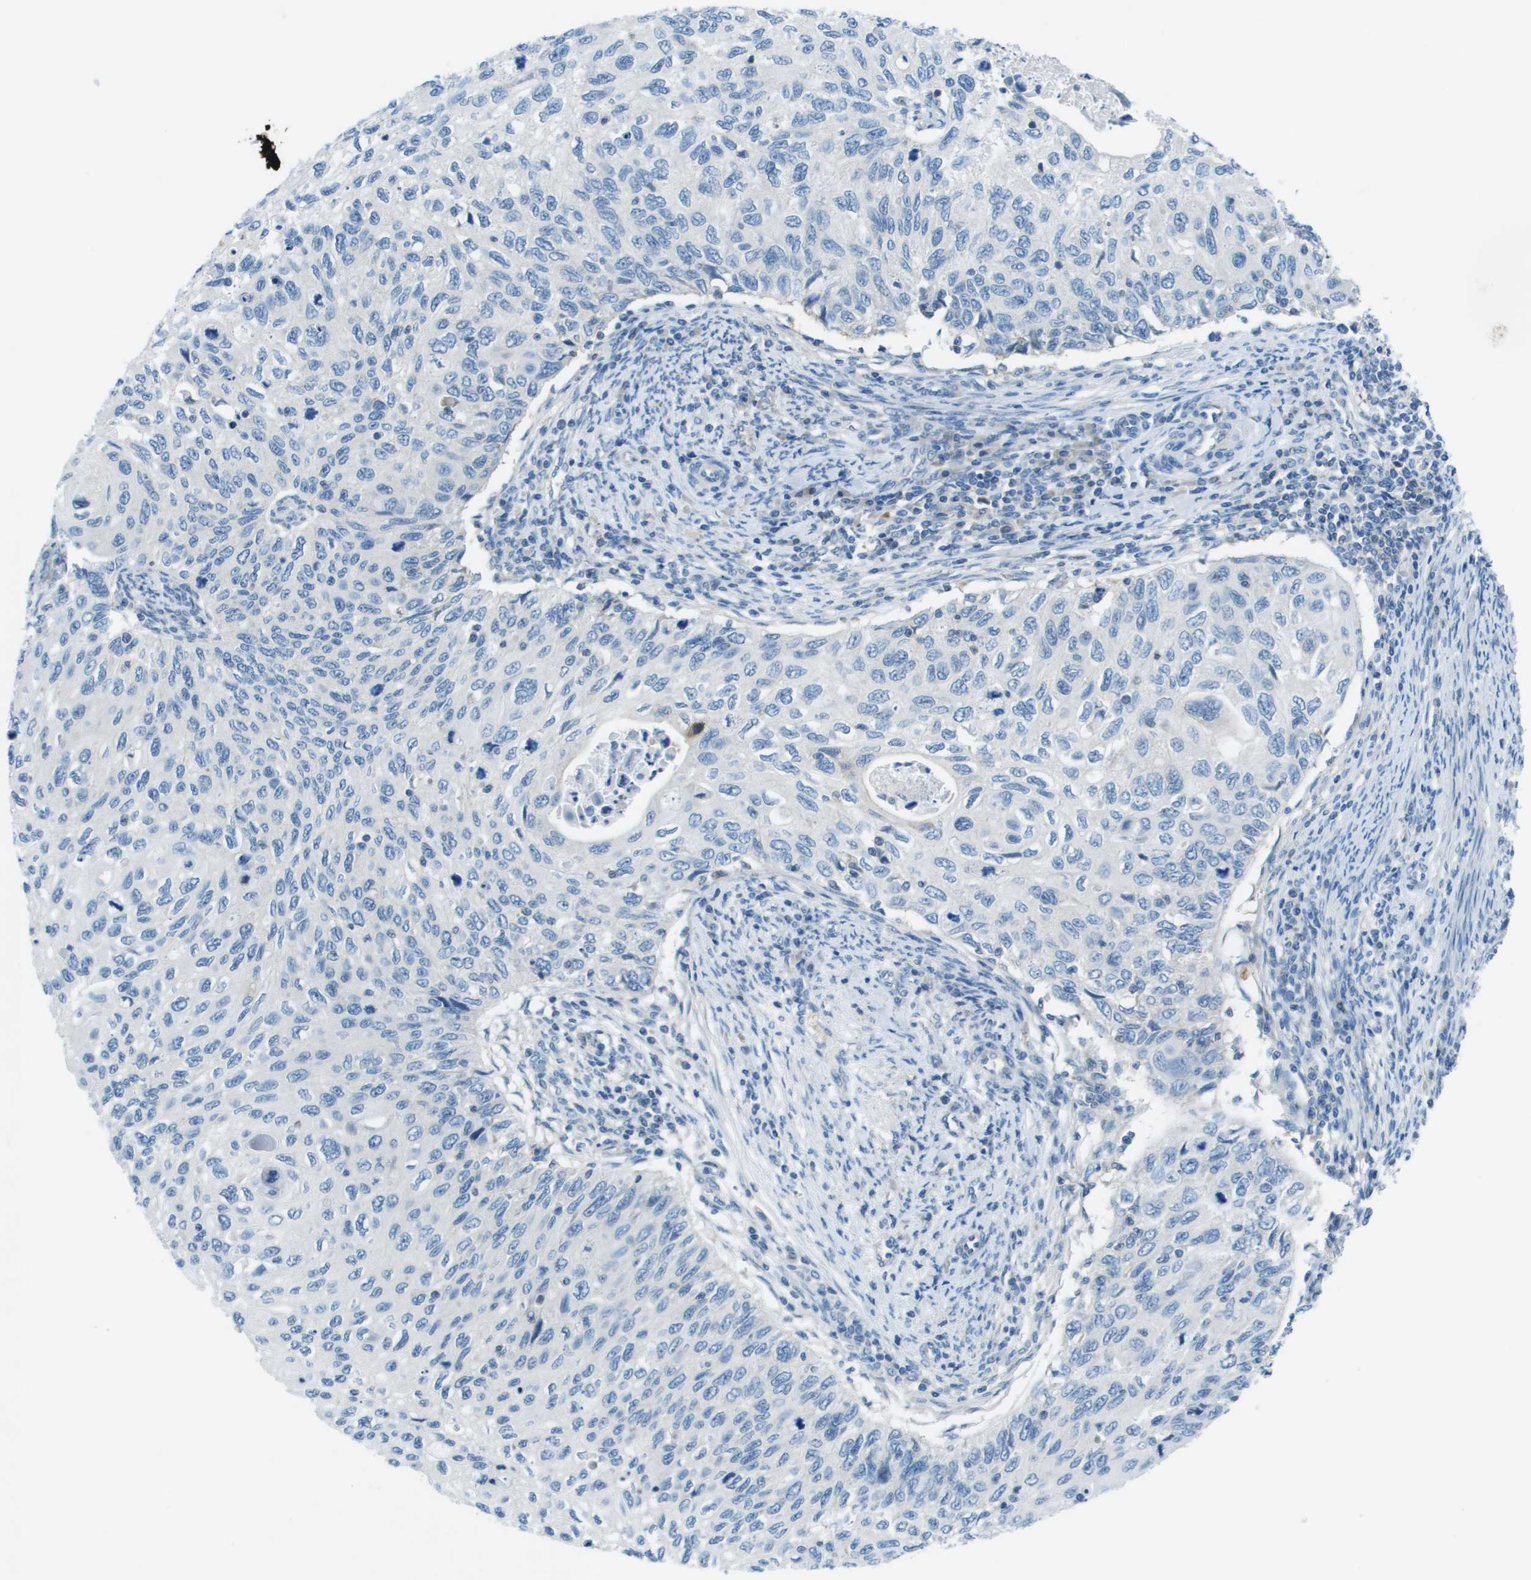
{"staining": {"intensity": "negative", "quantity": "none", "location": "none"}, "tissue": "cervical cancer", "cell_type": "Tumor cells", "image_type": "cancer", "snomed": [{"axis": "morphology", "description": "Squamous cell carcinoma, NOS"}, {"axis": "topography", "description": "Cervix"}], "caption": "Immunohistochemical staining of human cervical squamous cell carcinoma shows no significant positivity in tumor cells.", "gene": "STIP1", "patient": {"sex": "female", "age": 70}}